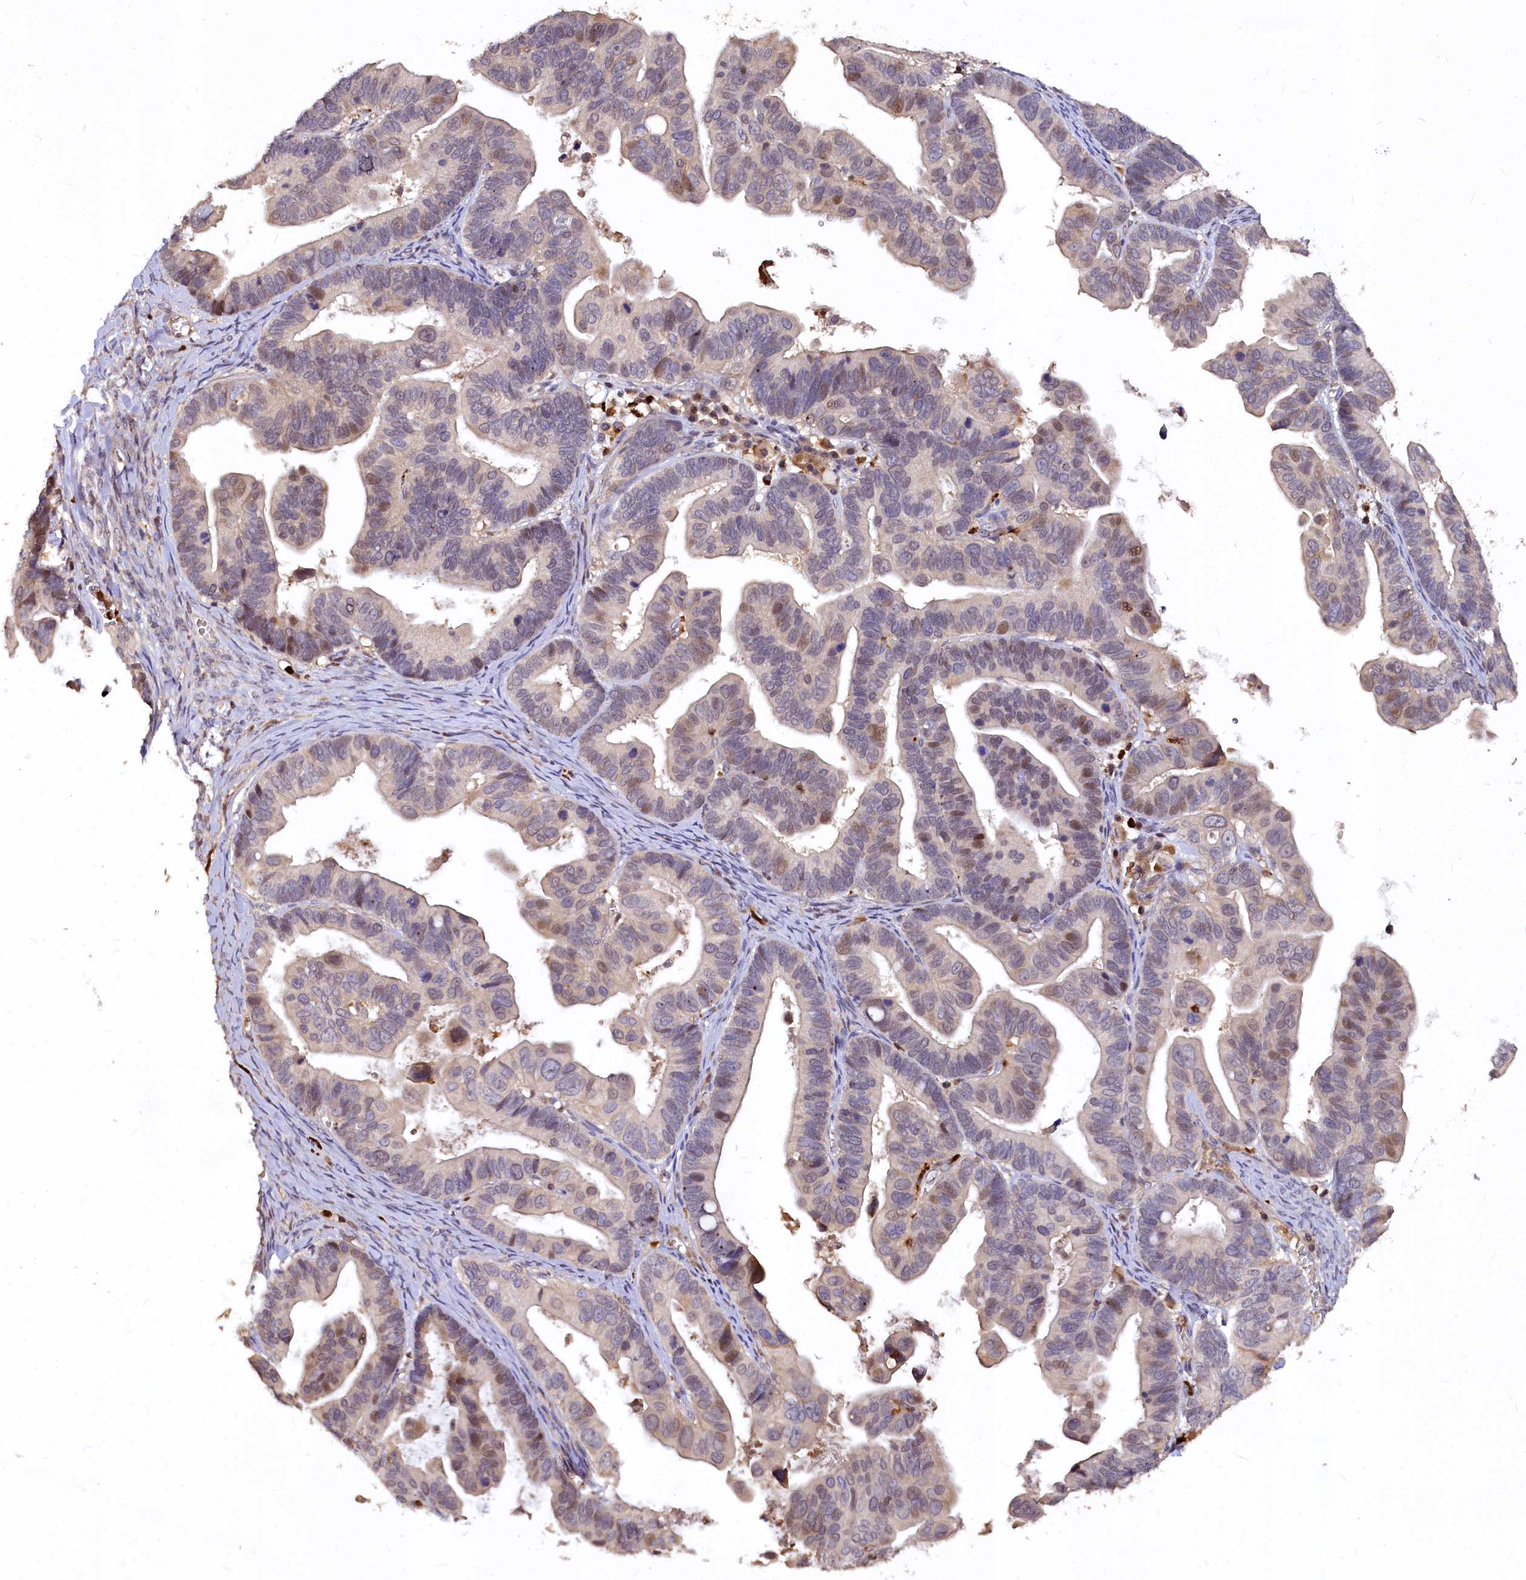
{"staining": {"intensity": "moderate", "quantity": "25%-75%", "location": "nuclear"}, "tissue": "ovarian cancer", "cell_type": "Tumor cells", "image_type": "cancer", "snomed": [{"axis": "morphology", "description": "Cystadenocarcinoma, serous, NOS"}, {"axis": "topography", "description": "Ovary"}], "caption": "Ovarian cancer (serous cystadenocarcinoma) stained for a protein shows moderate nuclear positivity in tumor cells. (DAB (3,3'-diaminobenzidine) IHC, brown staining for protein, blue staining for nuclei).", "gene": "ATG101", "patient": {"sex": "female", "age": 56}}